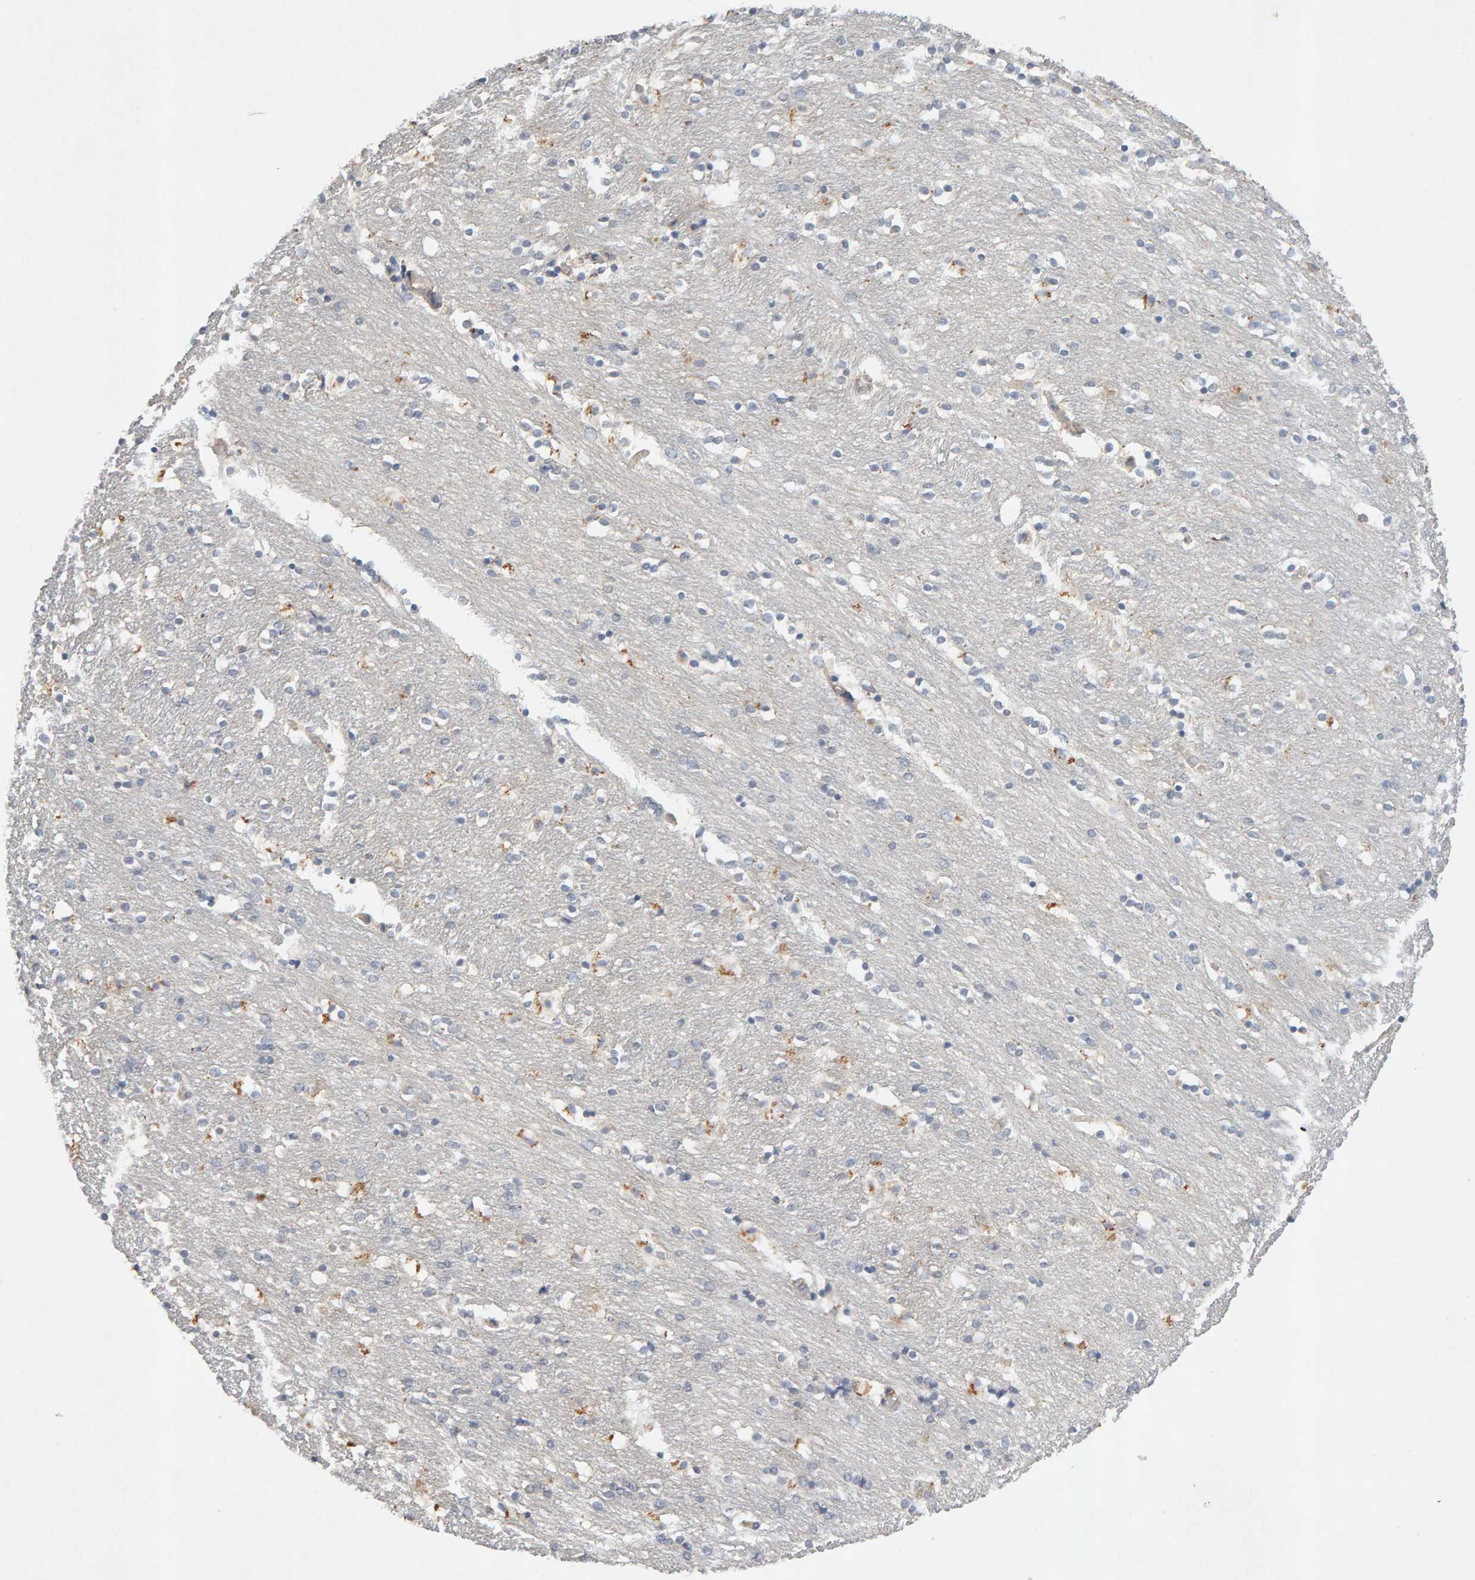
{"staining": {"intensity": "moderate", "quantity": "<25%", "location": "cytoplasmic/membranous"}, "tissue": "caudate", "cell_type": "Glial cells", "image_type": "normal", "snomed": [{"axis": "morphology", "description": "Normal tissue, NOS"}, {"axis": "topography", "description": "Lateral ventricle wall"}], "caption": "Protein expression analysis of benign caudate shows moderate cytoplasmic/membranous staining in approximately <25% of glial cells. (DAB = brown stain, brightfield microscopy at high magnification).", "gene": "PTPRM", "patient": {"sex": "female", "age": 54}}